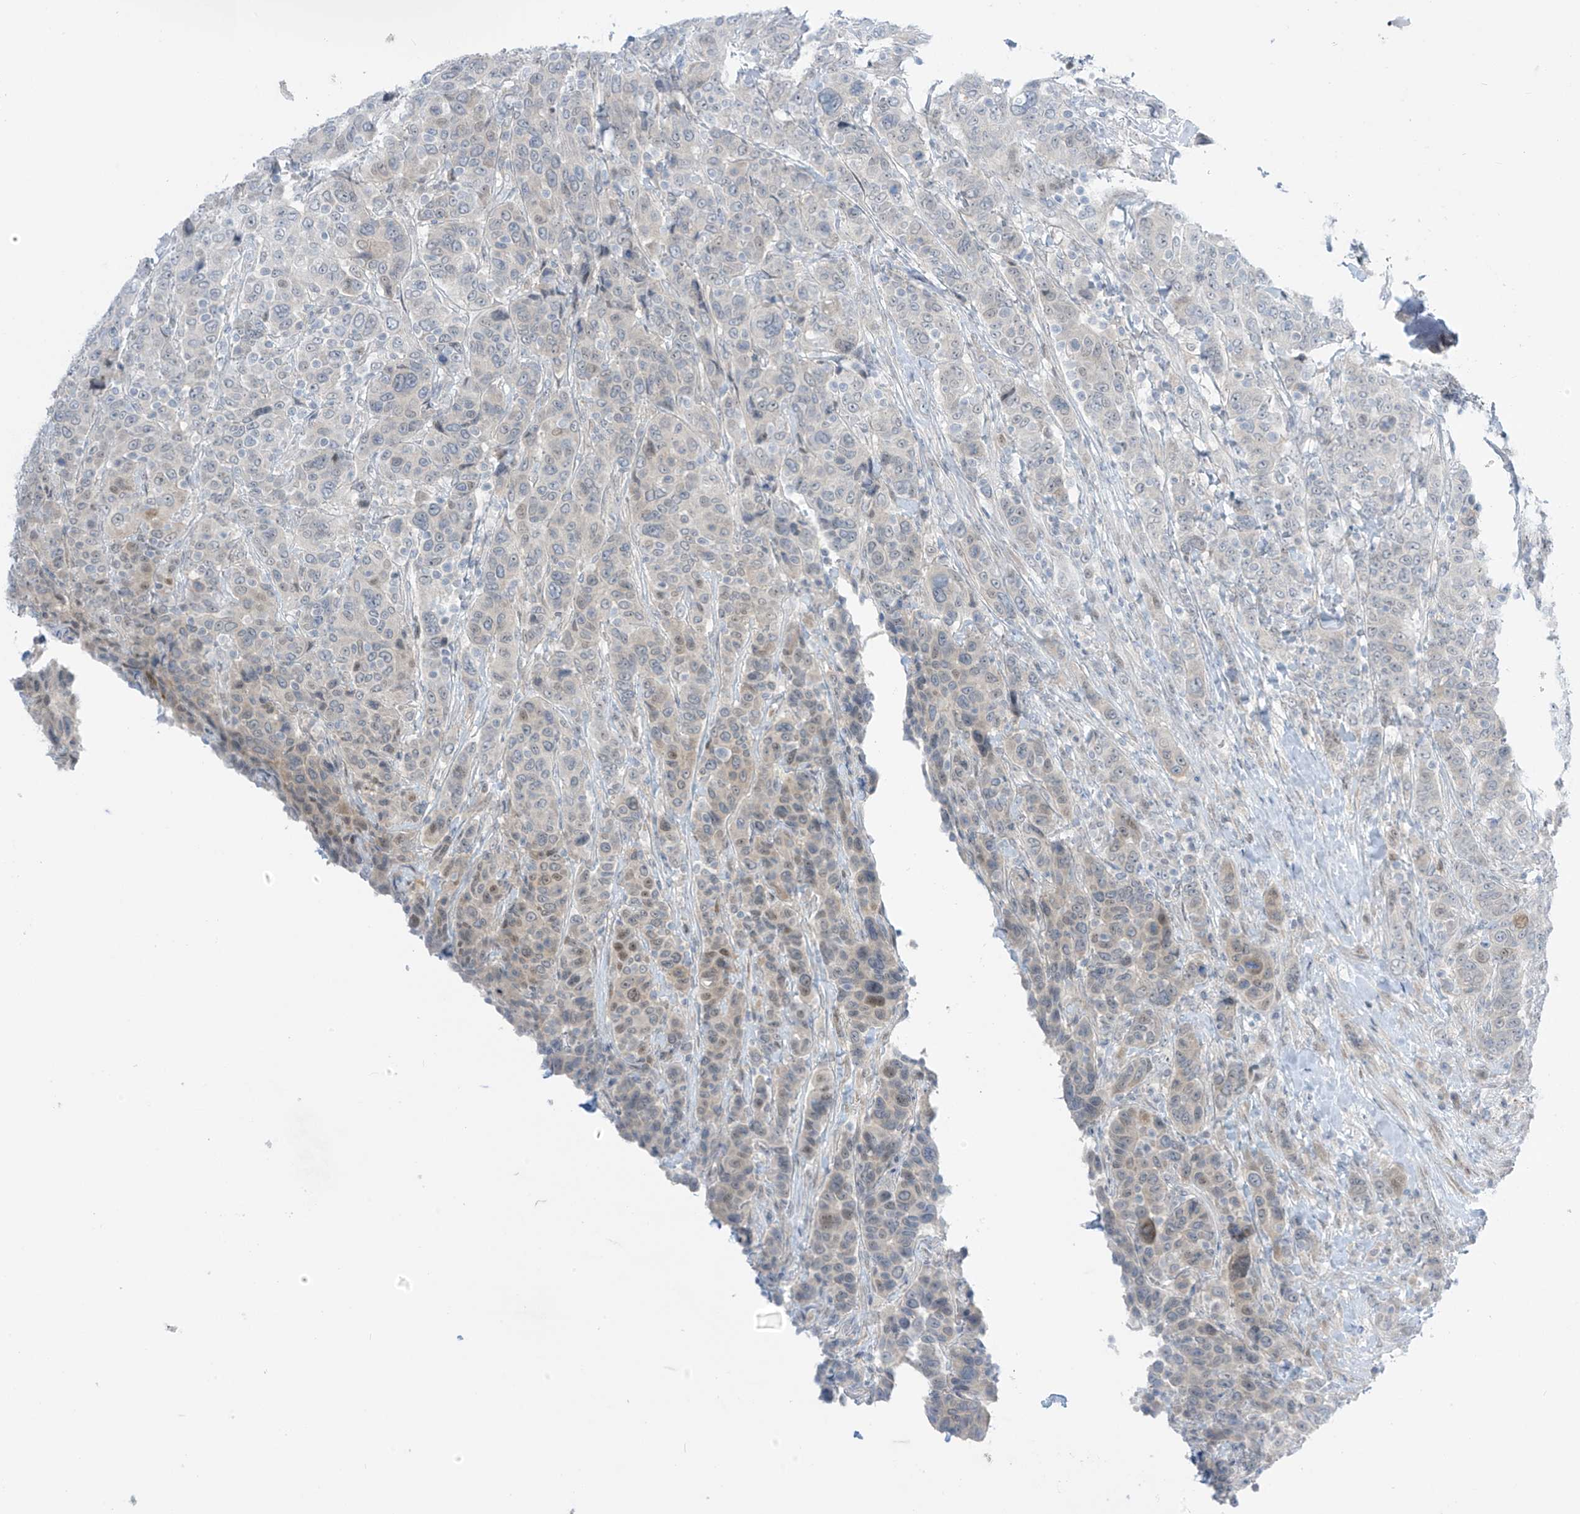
{"staining": {"intensity": "weak", "quantity": "<25%", "location": "cytoplasmic/membranous,nuclear"}, "tissue": "breast cancer", "cell_type": "Tumor cells", "image_type": "cancer", "snomed": [{"axis": "morphology", "description": "Duct carcinoma"}, {"axis": "topography", "description": "Breast"}], "caption": "Protein analysis of invasive ductal carcinoma (breast) displays no significant positivity in tumor cells. Brightfield microscopy of immunohistochemistry (IHC) stained with DAB (brown) and hematoxylin (blue), captured at high magnification.", "gene": "ASPRV1", "patient": {"sex": "female", "age": 37}}